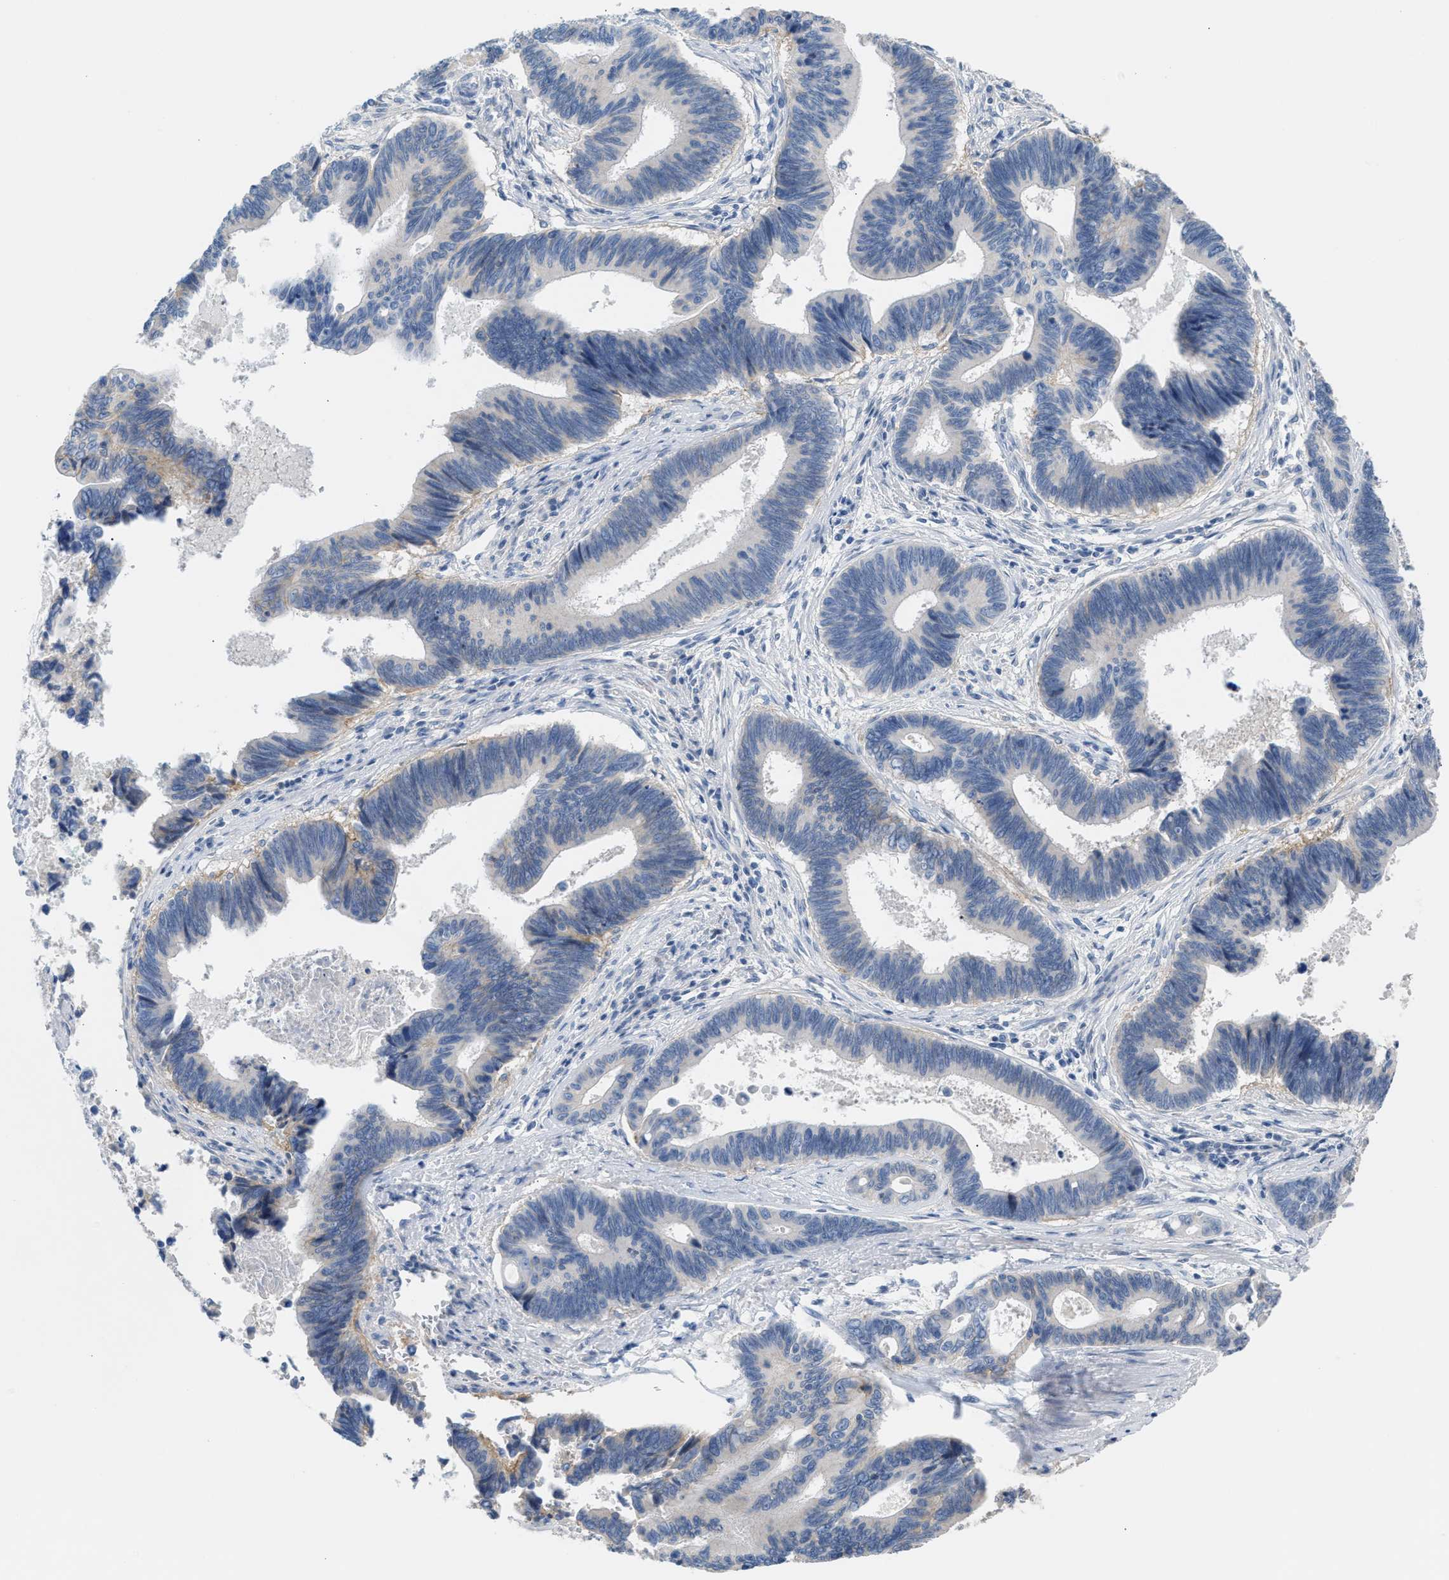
{"staining": {"intensity": "negative", "quantity": "none", "location": "none"}, "tissue": "pancreatic cancer", "cell_type": "Tumor cells", "image_type": "cancer", "snomed": [{"axis": "morphology", "description": "Adenocarcinoma, NOS"}, {"axis": "topography", "description": "Pancreas"}], "caption": "The IHC histopathology image has no significant staining in tumor cells of pancreatic cancer tissue.", "gene": "ERBB2", "patient": {"sex": "female", "age": 70}}